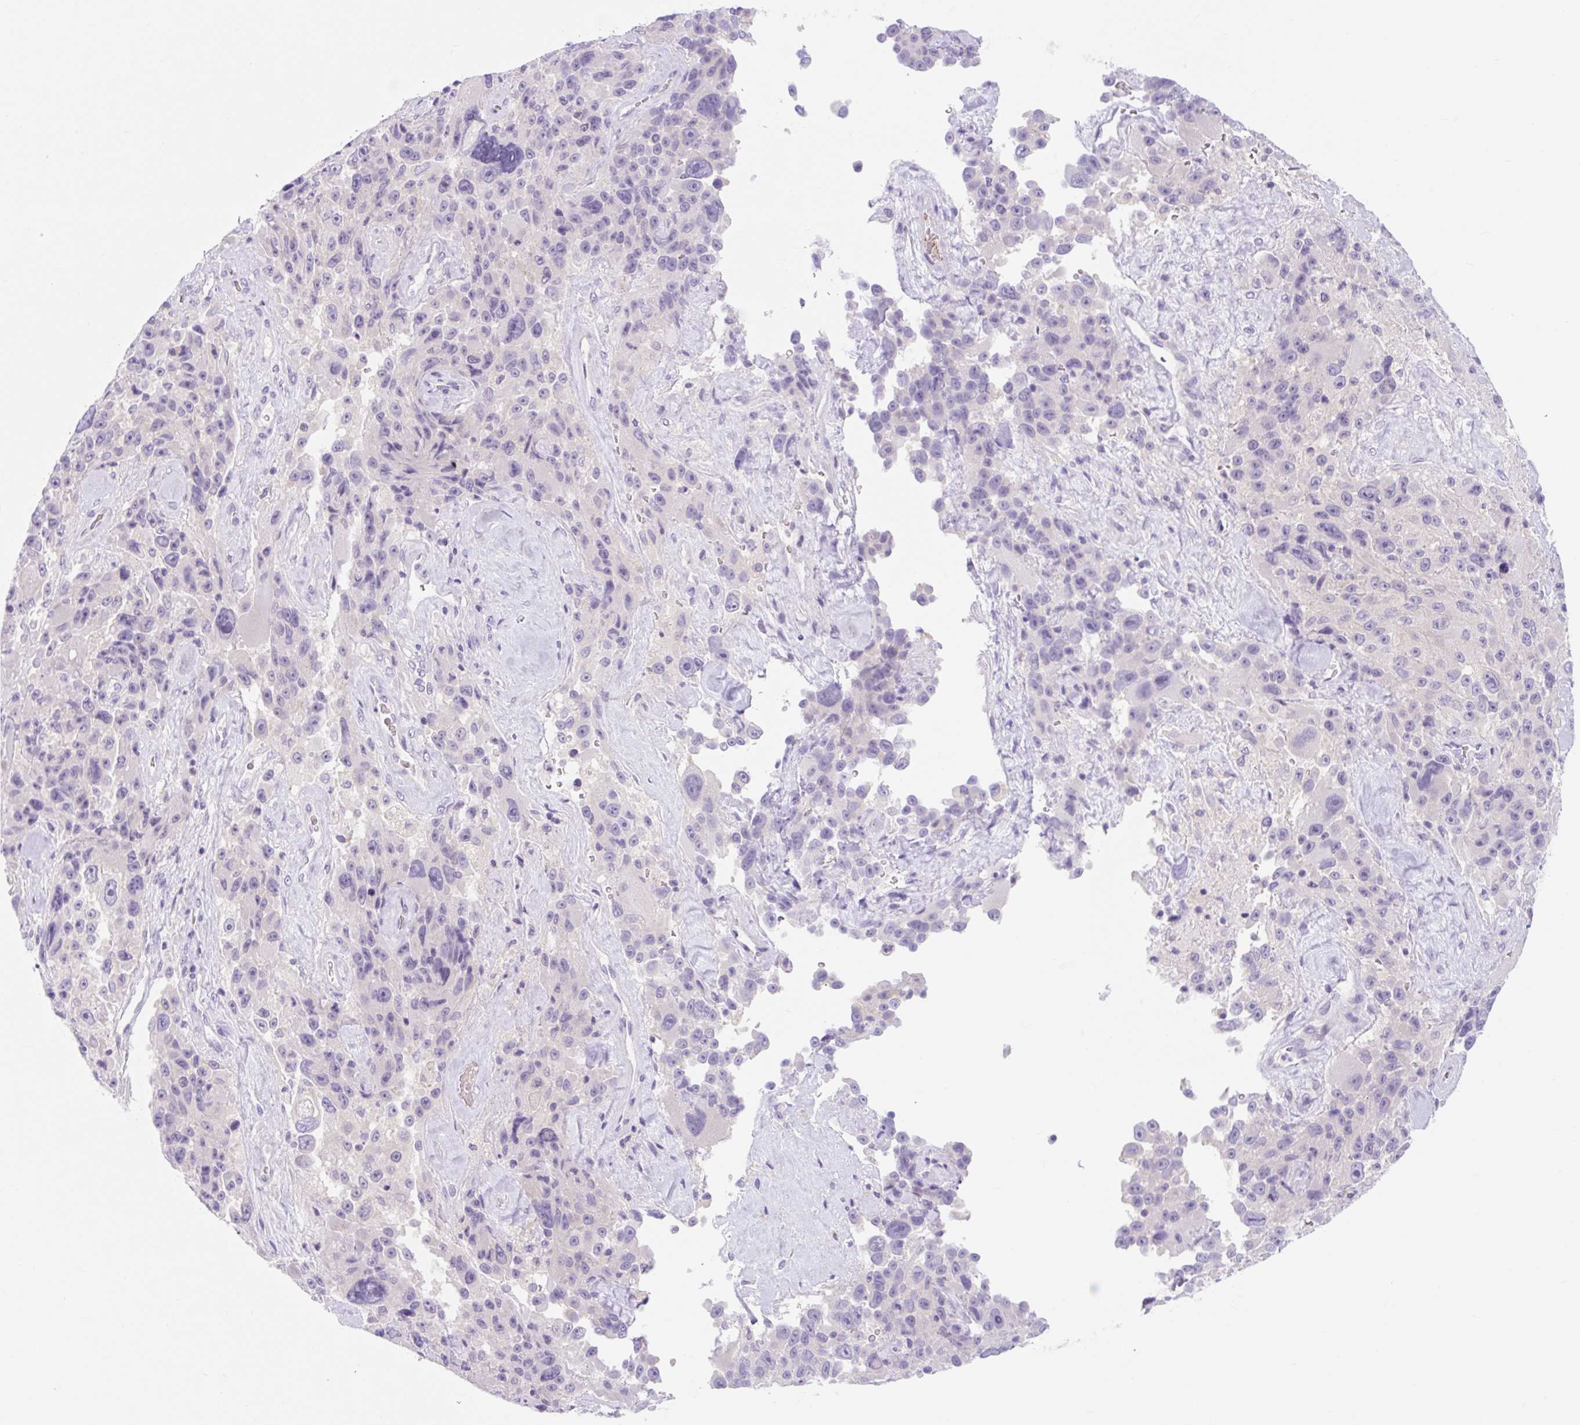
{"staining": {"intensity": "negative", "quantity": "none", "location": "none"}, "tissue": "melanoma", "cell_type": "Tumor cells", "image_type": "cancer", "snomed": [{"axis": "morphology", "description": "Malignant melanoma, Metastatic site"}, {"axis": "topography", "description": "Lymph node"}], "caption": "Human malignant melanoma (metastatic site) stained for a protein using immunohistochemistry (IHC) exhibits no staining in tumor cells.", "gene": "SLC28A1", "patient": {"sex": "male", "age": 62}}